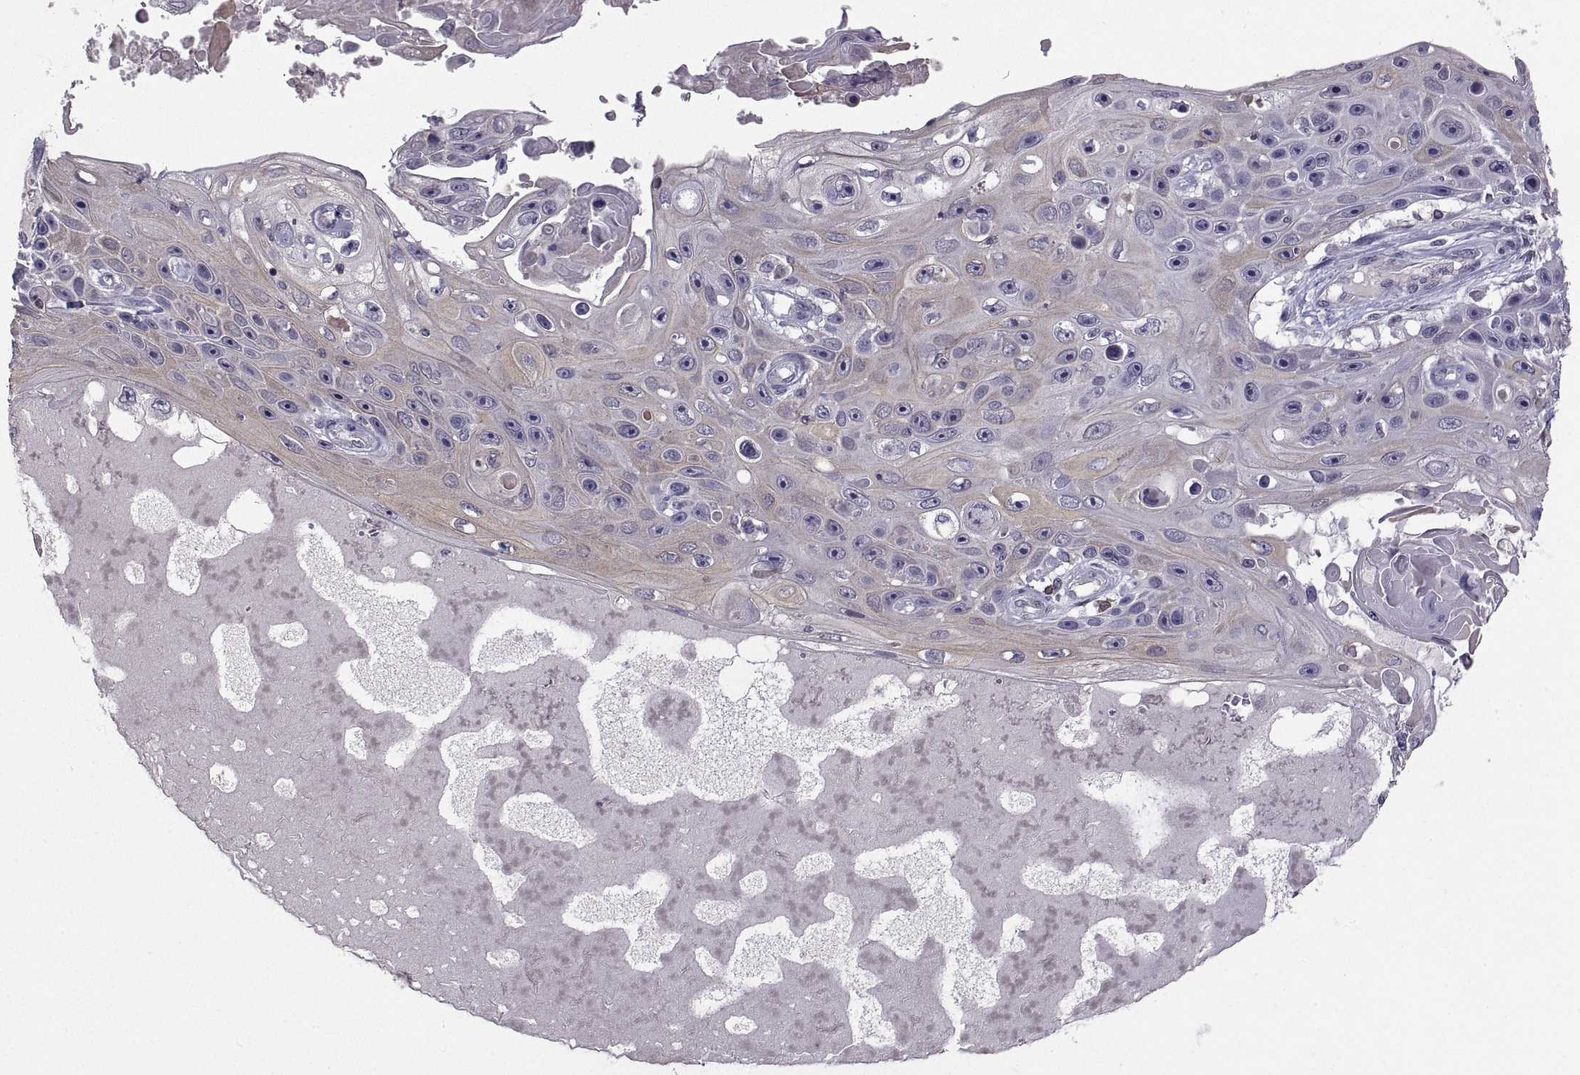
{"staining": {"intensity": "weak", "quantity": "25%-75%", "location": "cytoplasmic/membranous"}, "tissue": "skin cancer", "cell_type": "Tumor cells", "image_type": "cancer", "snomed": [{"axis": "morphology", "description": "Squamous cell carcinoma, NOS"}, {"axis": "topography", "description": "Skin"}], "caption": "Tumor cells demonstrate low levels of weak cytoplasmic/membranous staining in about 25%-75% of cells in squamous cell carcinoma (skin).", "gene": "NPTX2", "patient": {"sex": "male", "age": 82}}